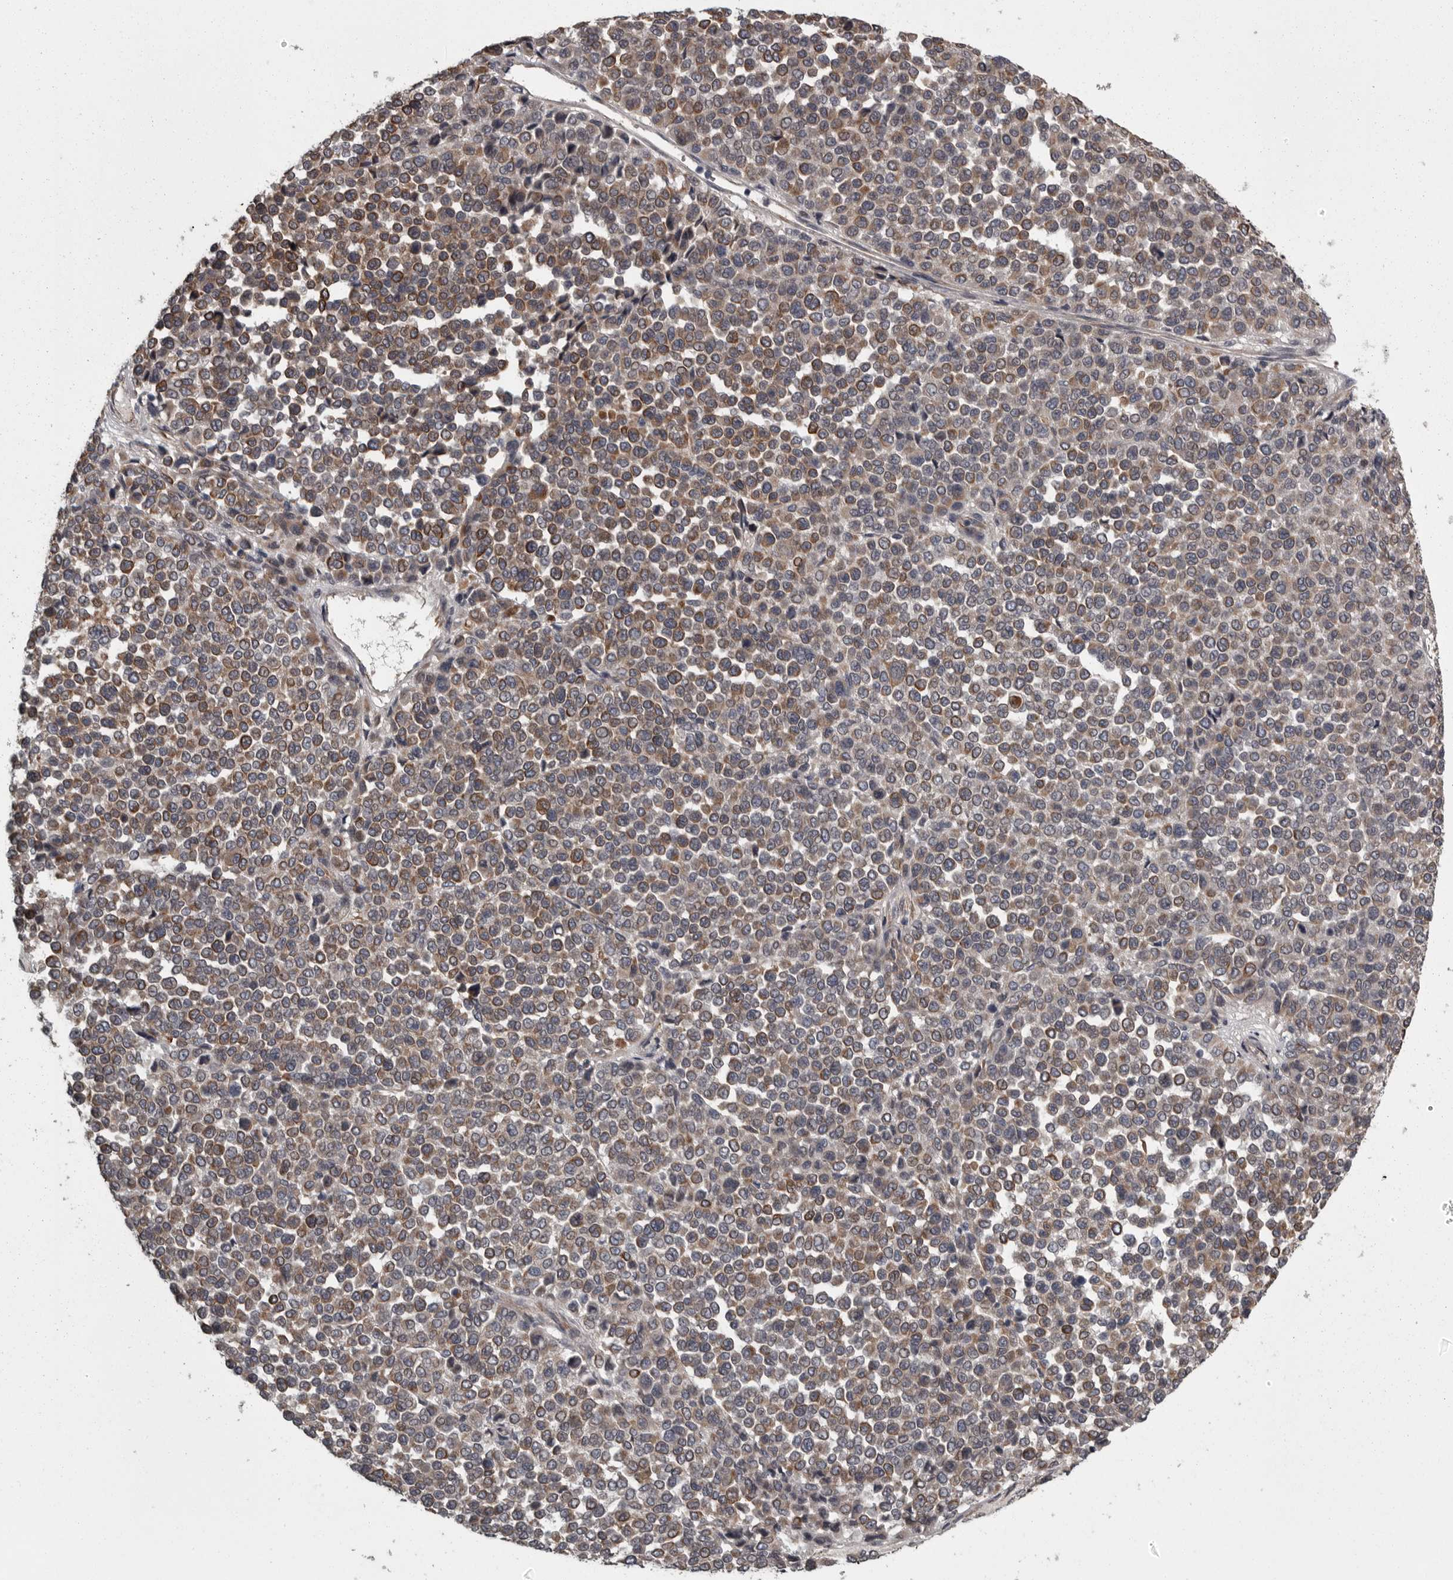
{"staining": {"intensity": "weak", "quantity": ">75%", "location": "cytoplasmic/membranous"}, "tissue": "melanoma", "cell_type": "Tumor cells", "image_type": "cancer", "snomed": [{"axis": "morphology", "description": "Malignant melanoma, Metastatic site"}, {"axis": "topography", "description": "Pancreas"}], "caption": "Melanoma was stained to show a protein in brown. There is low levels of weak cytoplasmic/membranous positivity in about >75% of tumor cells.", "gene": "FAAP100", "patient": {"sex": "female", "age": 30}}